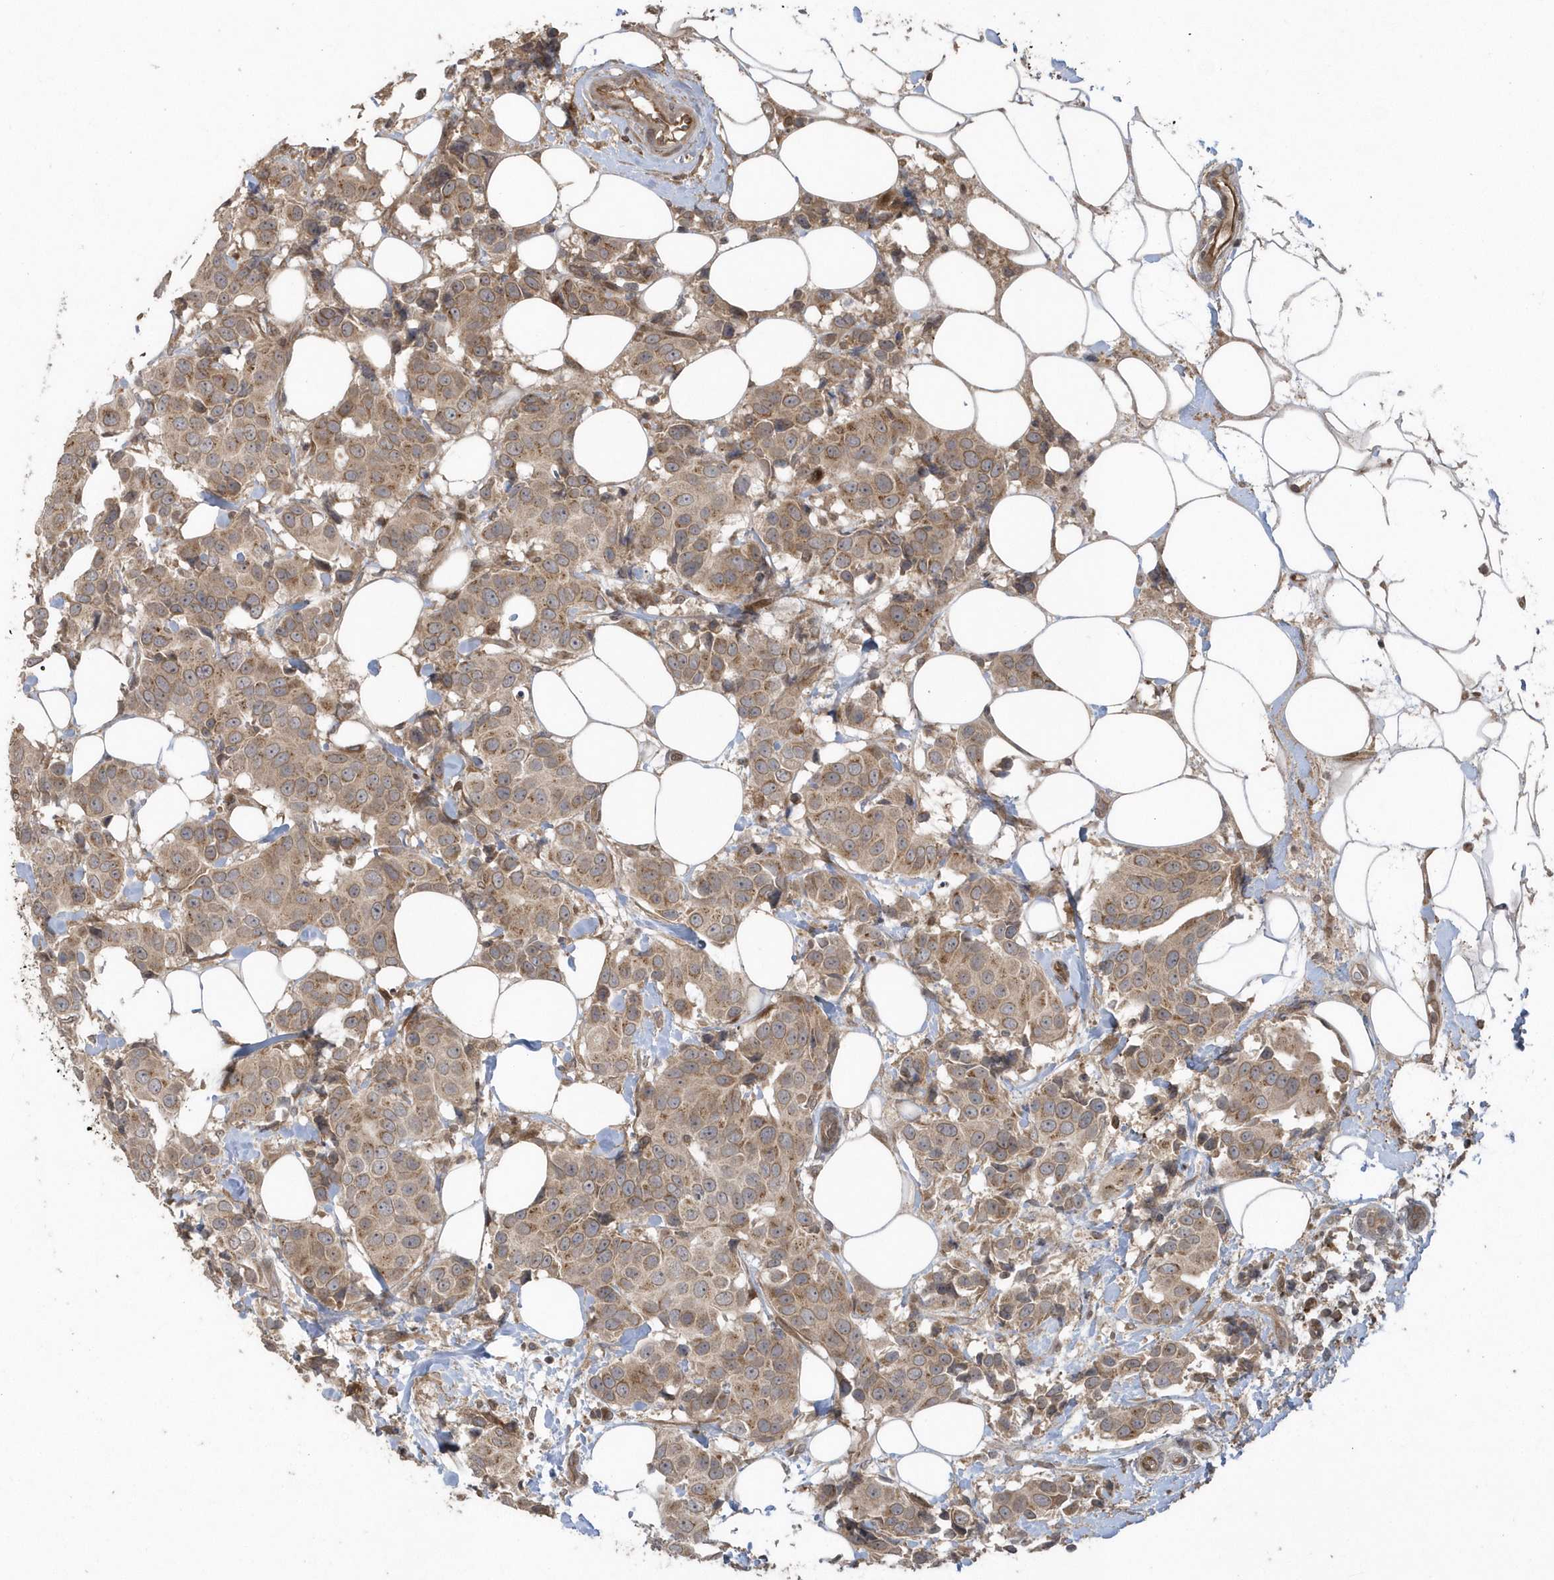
{"staining": {"intensity": "weak", "quantity": ">75%", "location": "cytoplasmic/membranous"}, "tissue": "breast cancer", "cell_type": "Tumor cells", "image_type": "cancer", "snomed": [{"axis": "morphology", "description": "Normal tissue, NOS"}, {"axis": "morphology", "description": "Duct carcinoma"}, {"axis": "topography", "description": "Breast"}], "caption": "This micrograph shows IHC staining of invasive ductal carcinoma (breast), with low weak cytoplasmic/membranous expression in about >75% of tumor cells.", "gene": "HERPUD1", "patient": {"sex": "female", "age": 39}}